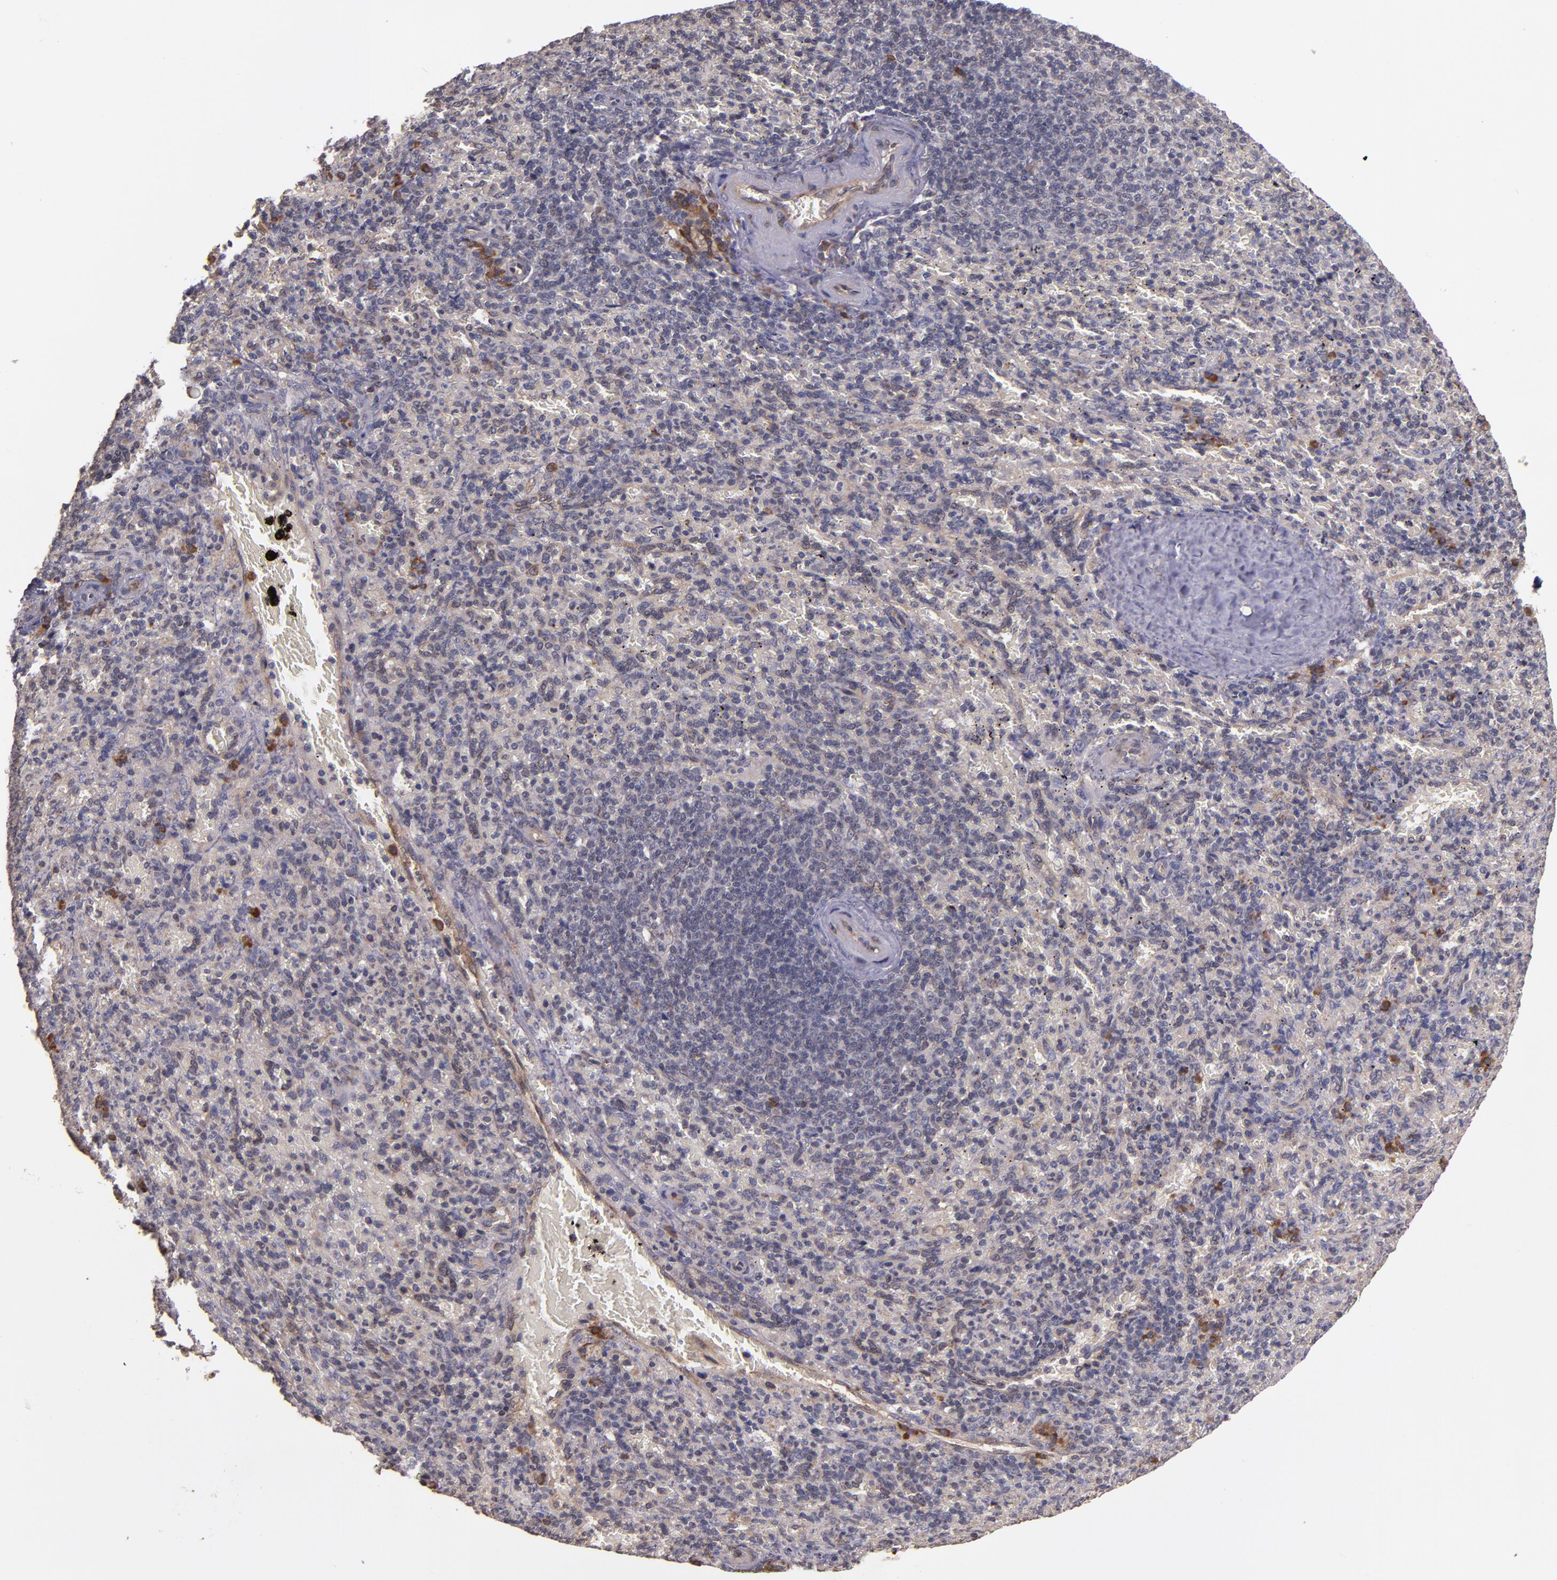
{"staining": {"intensity": "negative", "quantity": "none", "location": "none"}, "tissue": "spleen", "cell_type": "Cells in red pulp", "image_type": "normal", "snomed": [{"axis": "morphology", "description": "Normal tissue, NOS"}, {"axis": "topography", "description": "Spleen"}], "caption": "The micrograph shows no significant positivity in cells in red pulp of spleen.", "gene": "PRAF2", "patient": {"sex": "female", "age": 43}}